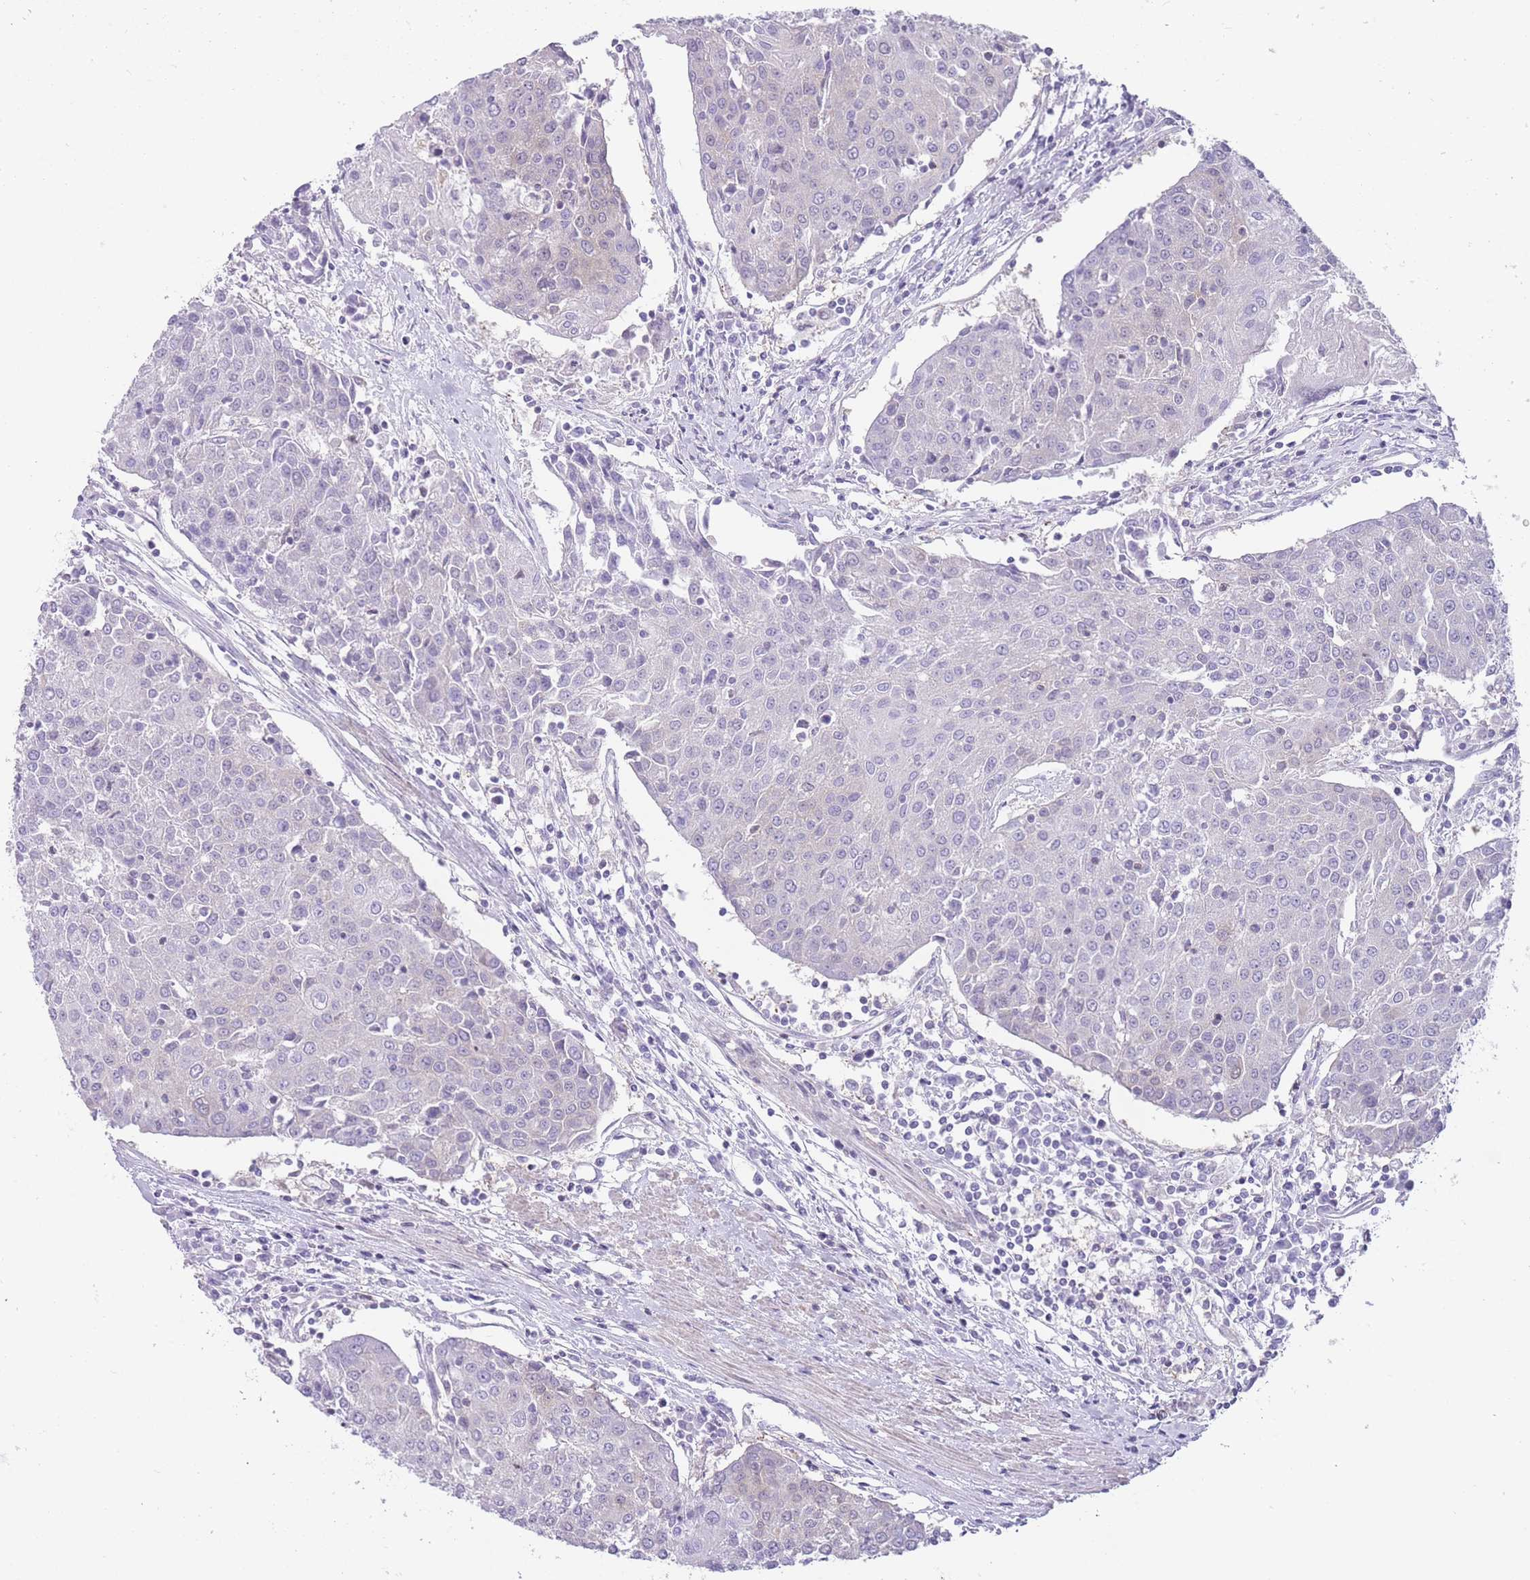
{"staining": {"intensity": "negative", "quantity": "none", "location": "none"}, "tissue": "urothelial cancer", "cell_type": "Tumor cells", "image_type": "cancer", "snomed": [{"axis": "morphology", "description": "Urothelial carcinoma, High grade"}, {"axis": "topography", "description": "Urinary bladder"}], "caption": "There is no significant expression in tumor cells of urothelial cancer.", "gene": "OR11H12", "patient": {"sex": "female", "age": 85}}